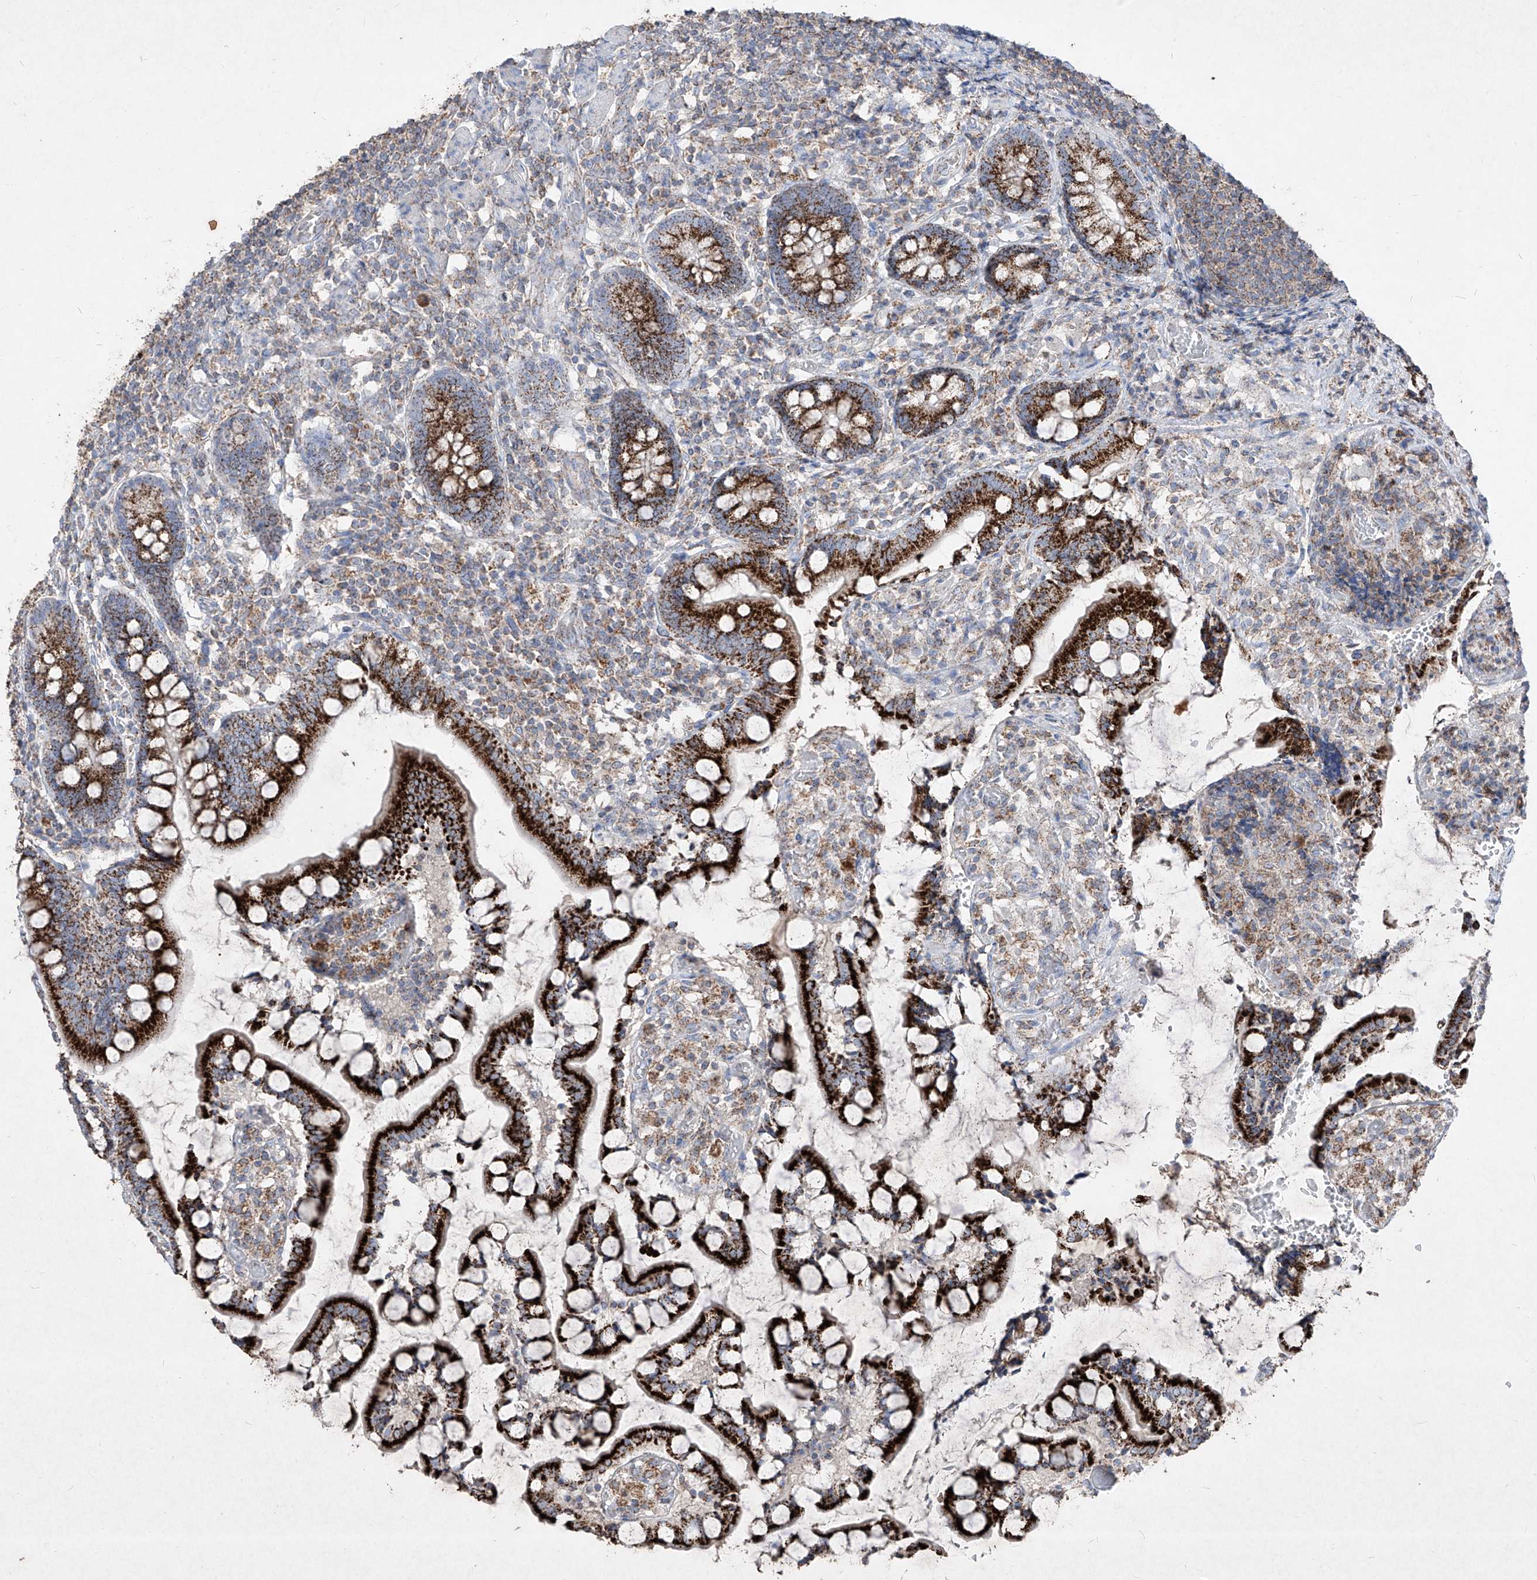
{"staining": {"intensity": "strong", "quantity": ">75%", "location": "cytoplasmic/membranous"}, "tissue": "small intestine", "cell_type": "Glandular cells", "image_type": "normal", "snomed": [{"axis": "morphology", "description": "Normal tissue, NOS"}, {"axis": "topography", "description": "Small intestine"}], "caption": "Immunohistochemistry (IHC) histopathology image of benign small intestine: small intestine stained using immunohistochemistry exhibits high levels of strong protein expression localized specifically in the cytoplasmic/membranous of glandular cells, appearing as a cytoplasmic/membranous brown color.", "gene": "ABCD3", "patient": {"sex": "male", "age": 52}}